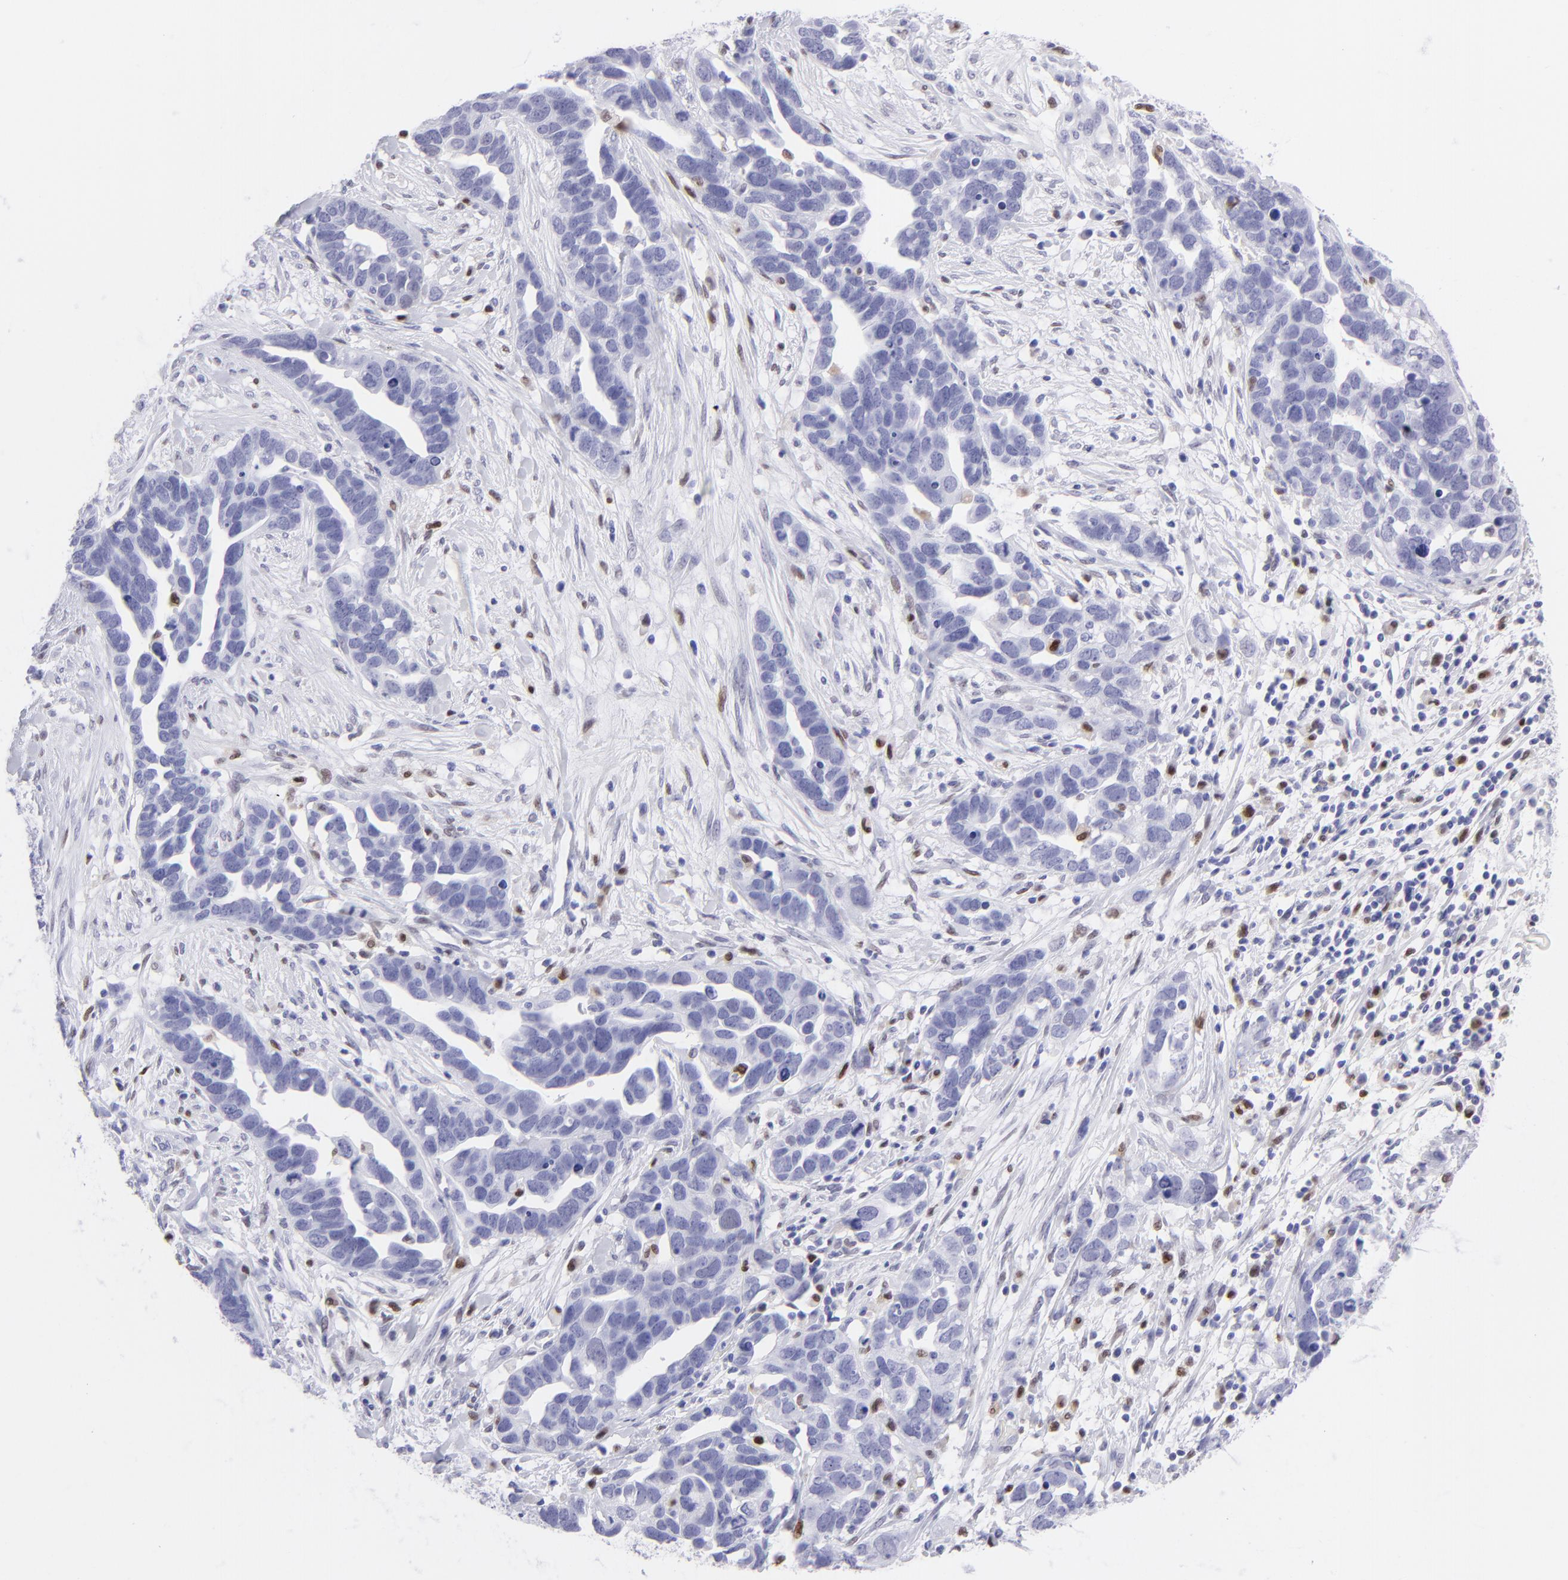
{"staining": {"intensity": "negative", "quantity": "none", "location": "none"}, "tissue": "ovarian cancer", "cell_type": "Tumor cells", "image_type": "cancer", "snomed": [{"axis": "morphology", "description": "Cystadenocarcinoma, serous, NOS"}, {"axis": "topography", "description": "Ovary"}], "caption": "Ovarian cancer was stained to show a protein in brown. There is no significant expression in tumor cells.", "gene": "MITF", "patient": {"sex": "female", "age": 54}}